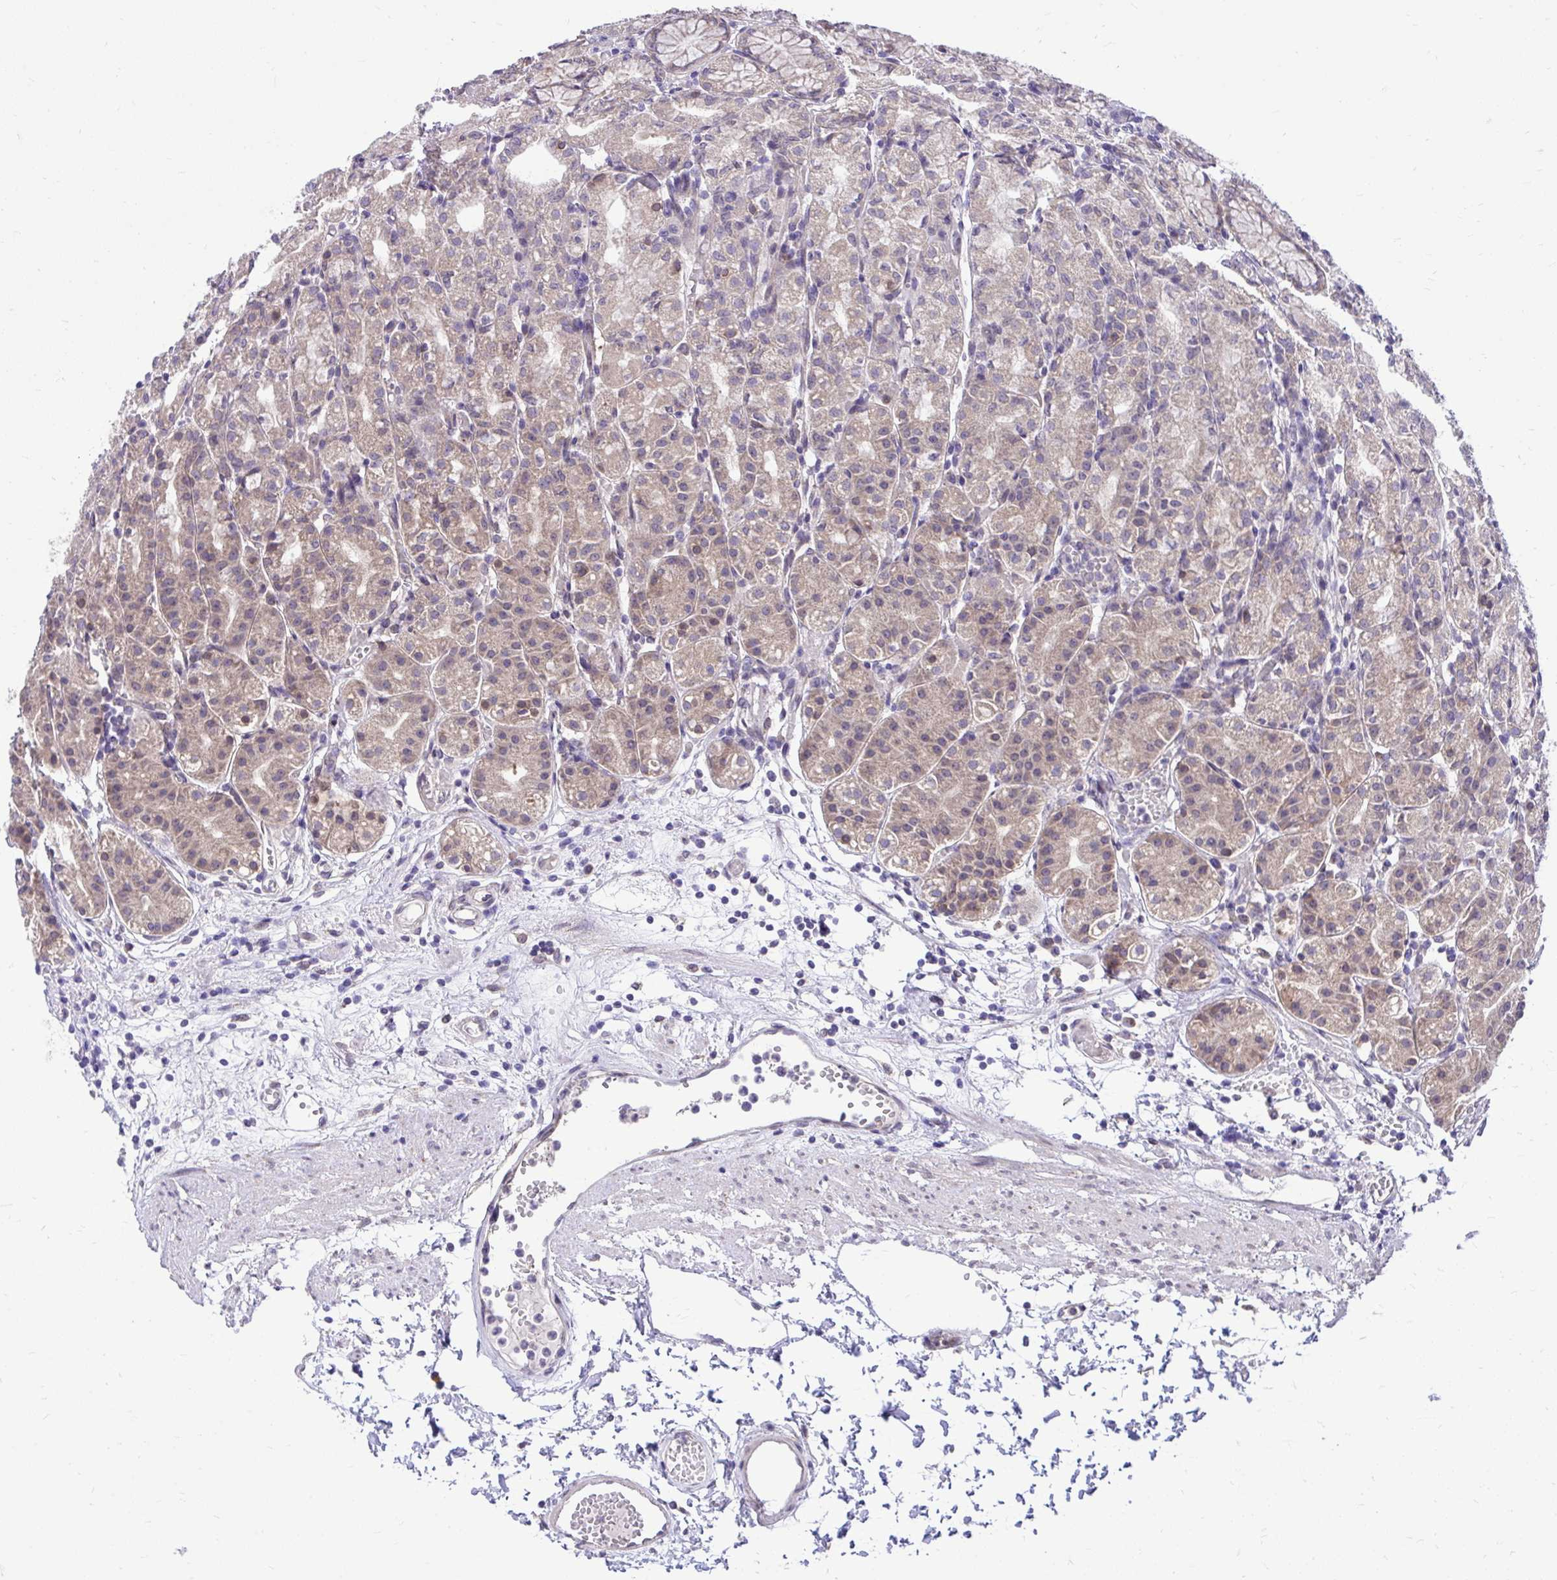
{"staining": {"intensity": "weak", "quantity": "25%-75%", "location": "cytoplasmic/membranous"}, "tissue": "stomach", "cell_type": "Glandular cells", "image_type": "normal", "snomed": [{"axis": "morphology", "description": "Normal tissue, NOS"}, {"axis": "topography", "description": "Stomach"}], "caption": "Immunohistochemical staining of benign human stomach displays low levels of weak cytoplasmic/membranous staining in about 25%-75% of glandular cells. (DAB (3,3'-diaminobenzidine) = brown stain, brightfield microscopy at high magnification).", "gene": "CEACAM18", "patient": {"sex": "female", "age": 57}}